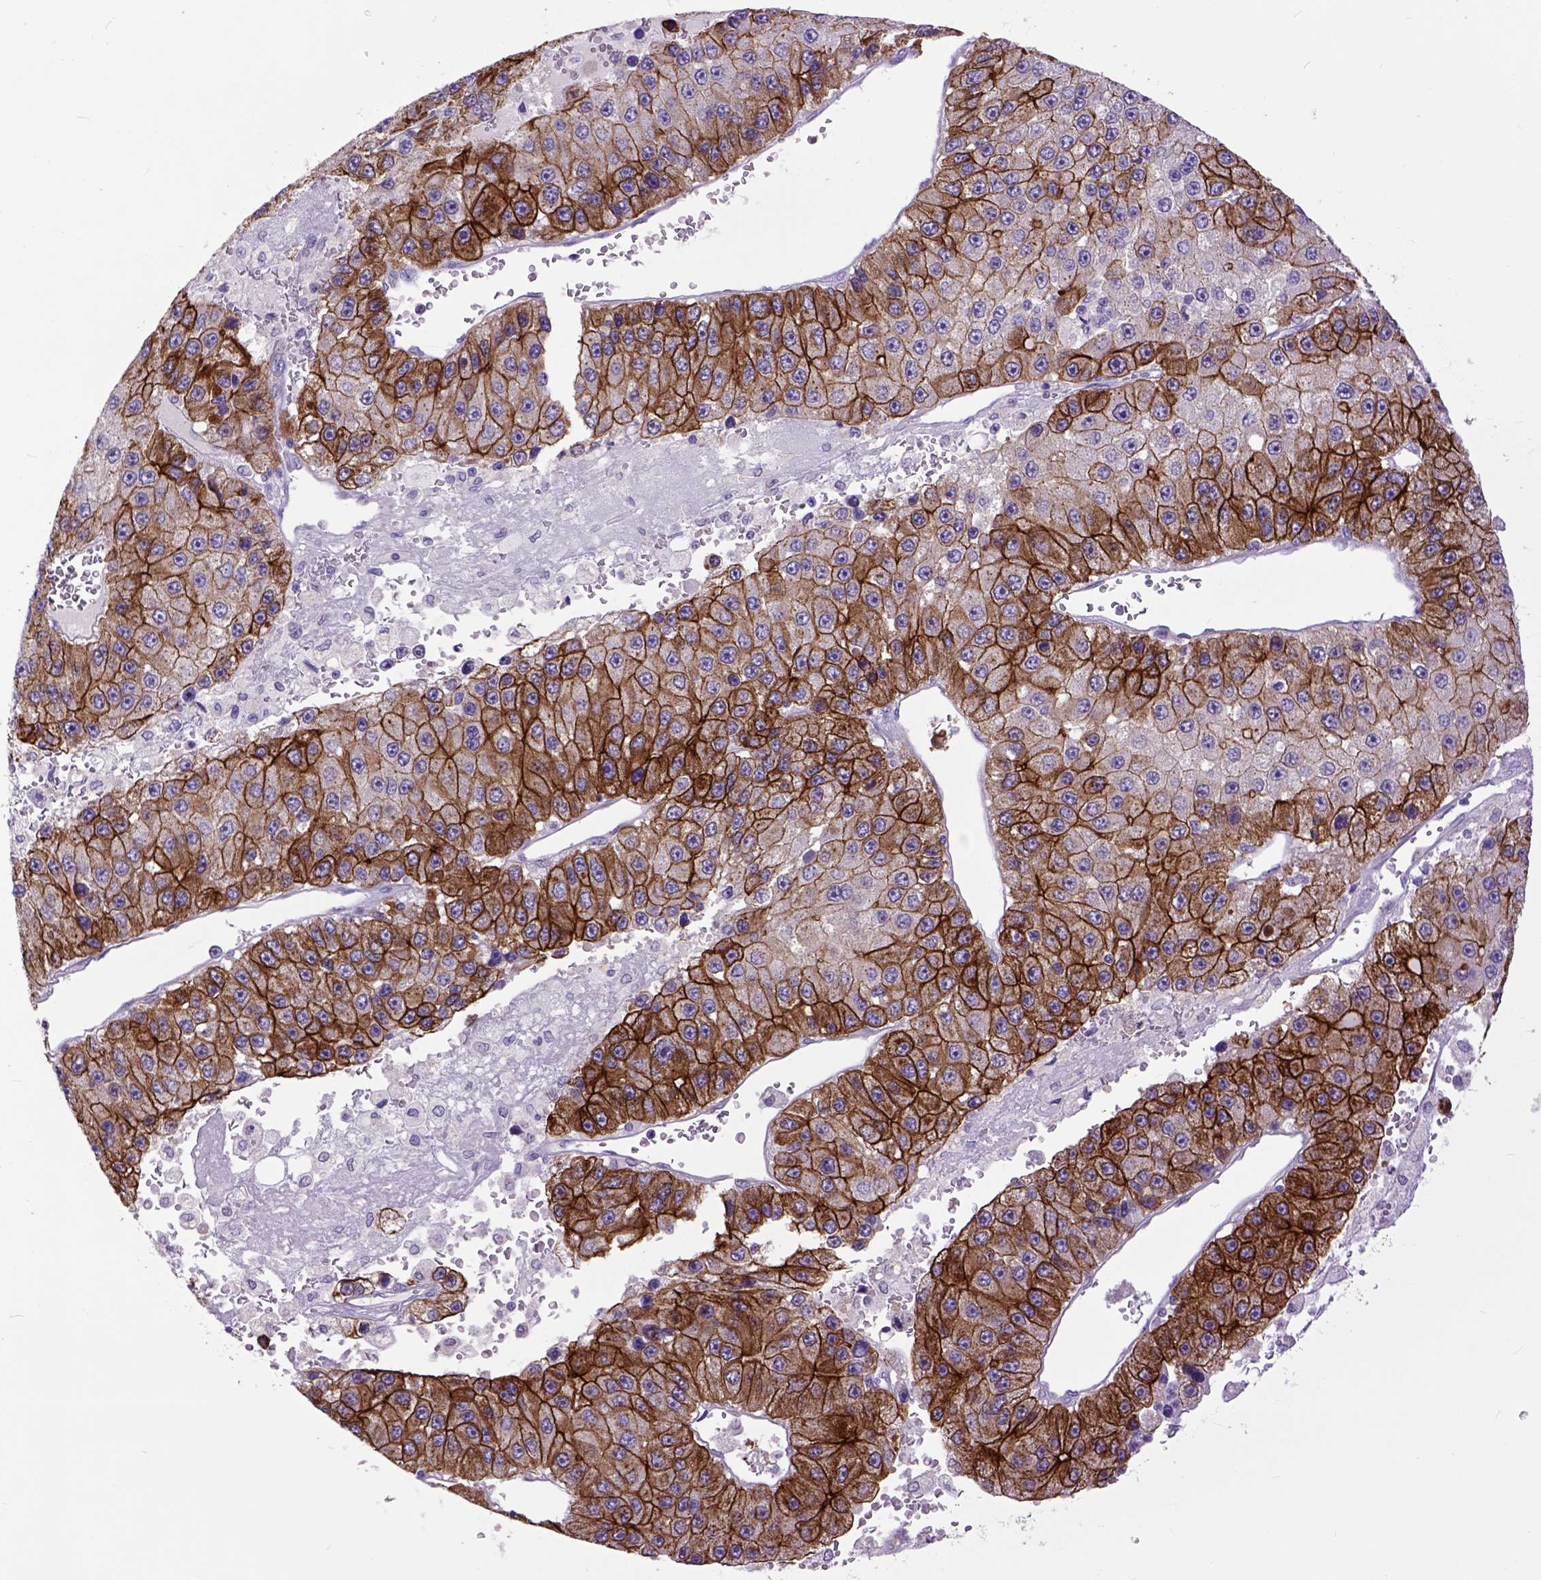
{"staining": {"intensity": "strong", "quantity": ">75%", "location": "cytoplasmic/membranous"}, "tissue": "liver cancer", "cell_type": "Tumor cells", "image_type": "cancer", "snomed": [{"axis": "morphology", "description": "Carcinoma, Hepatocellular, NOS"}, {"axis": "topography", "description": "Liver"}], "caption": "Hepatocellular carcinoma (liver) stained for a protein (brown) exhibits strong cytoplasmic/membranous positive expression in about >75% of tumor cells.", "gene": "RAB25", "patient": {"sex": "female", "age": 73}}